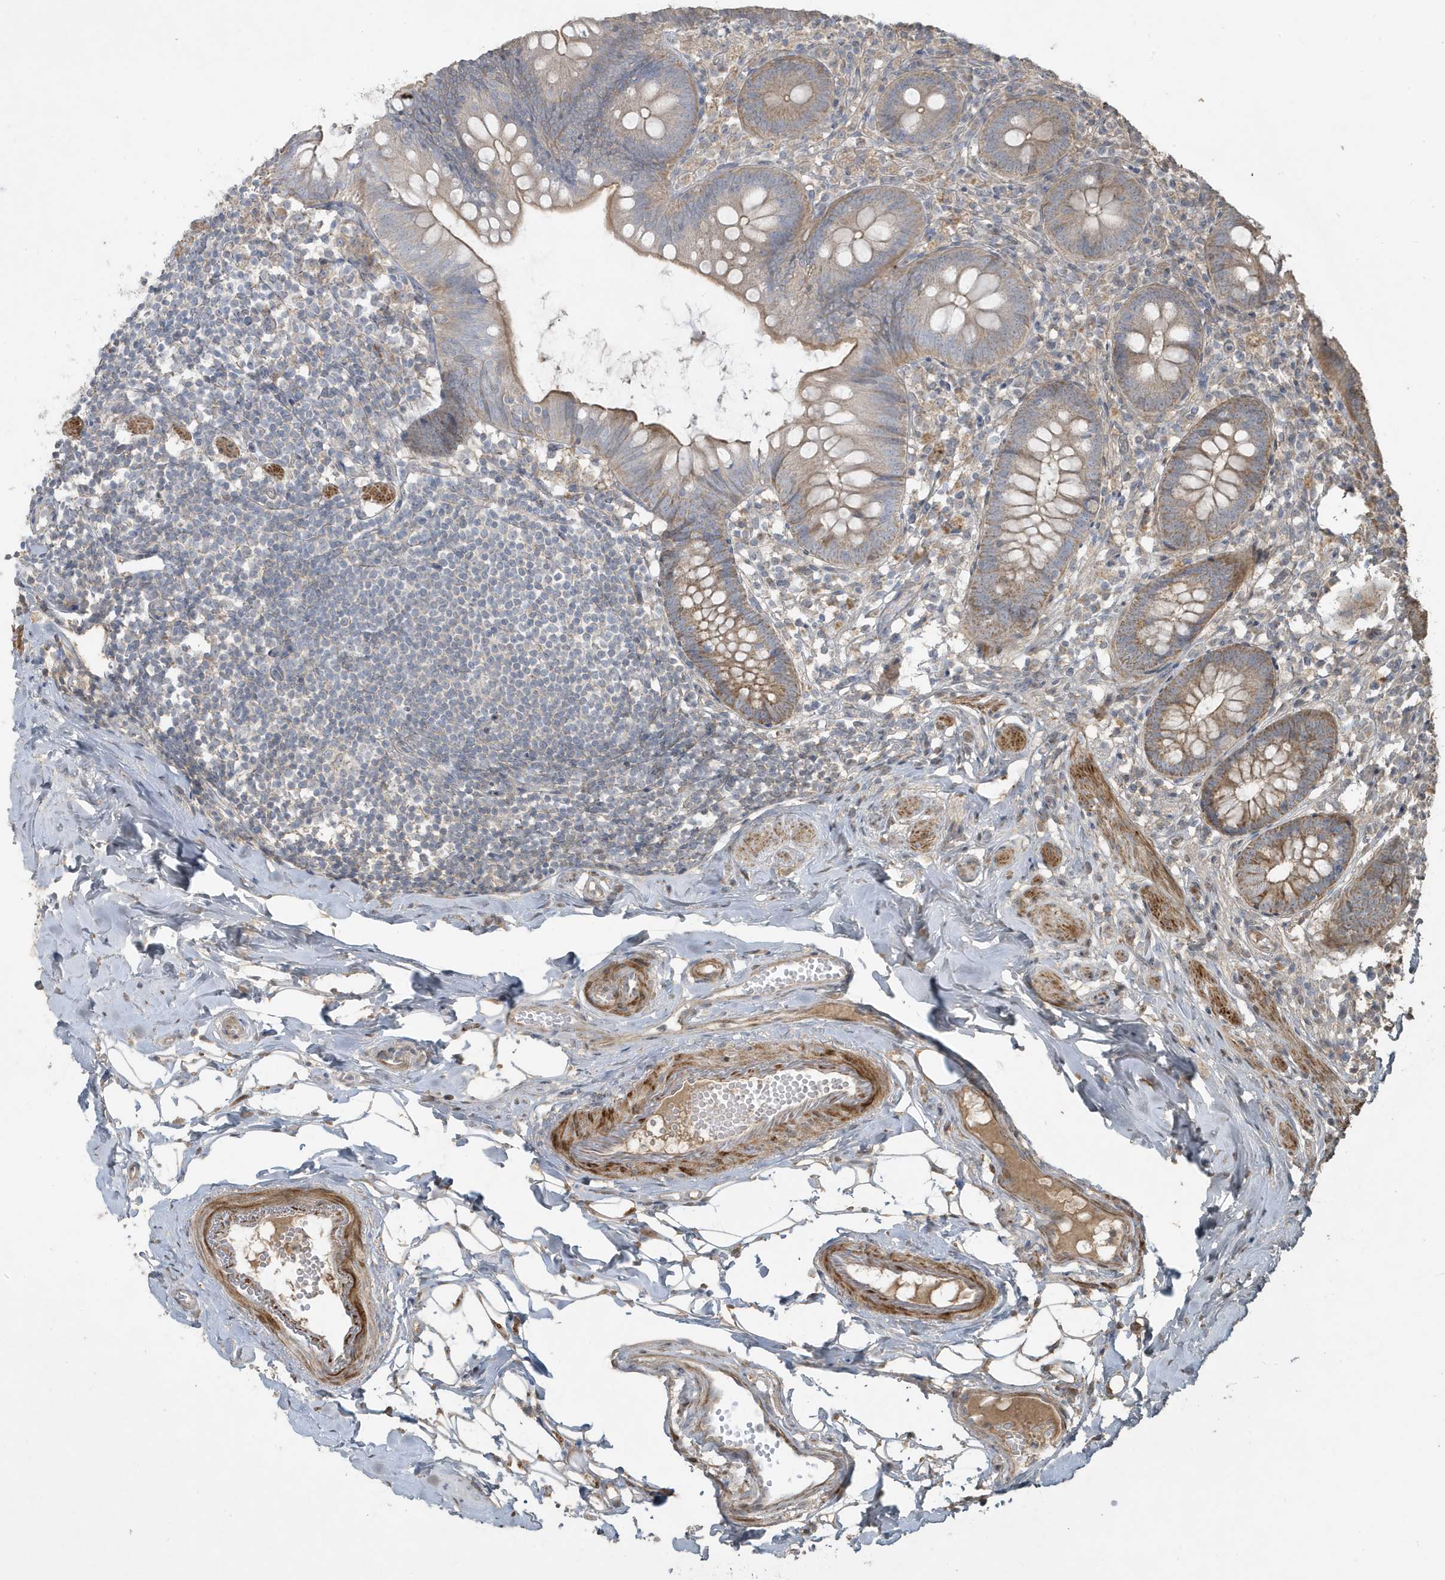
{"staining": {"intensity": "moderate", "quantity": "25%-75%", "location": "cytoplasmic/membranous"}, "tissue": "appendix", "cell_type": "Glandular cells", "image_type": "normal", "snomed": [{"axis": "morphology", "description": "Normal tissue, NOS"}, {"axis": "topography", "description": "Appendix"}], "caption": "DAB immunohistochemical staining of unremarkable appendix exhibits moderate cytoplasmic/membranous protein staining in about 25%-75% of glandular cells.", "gene": "PRRT3", "patient": {"sex": "female", "age": 62}}